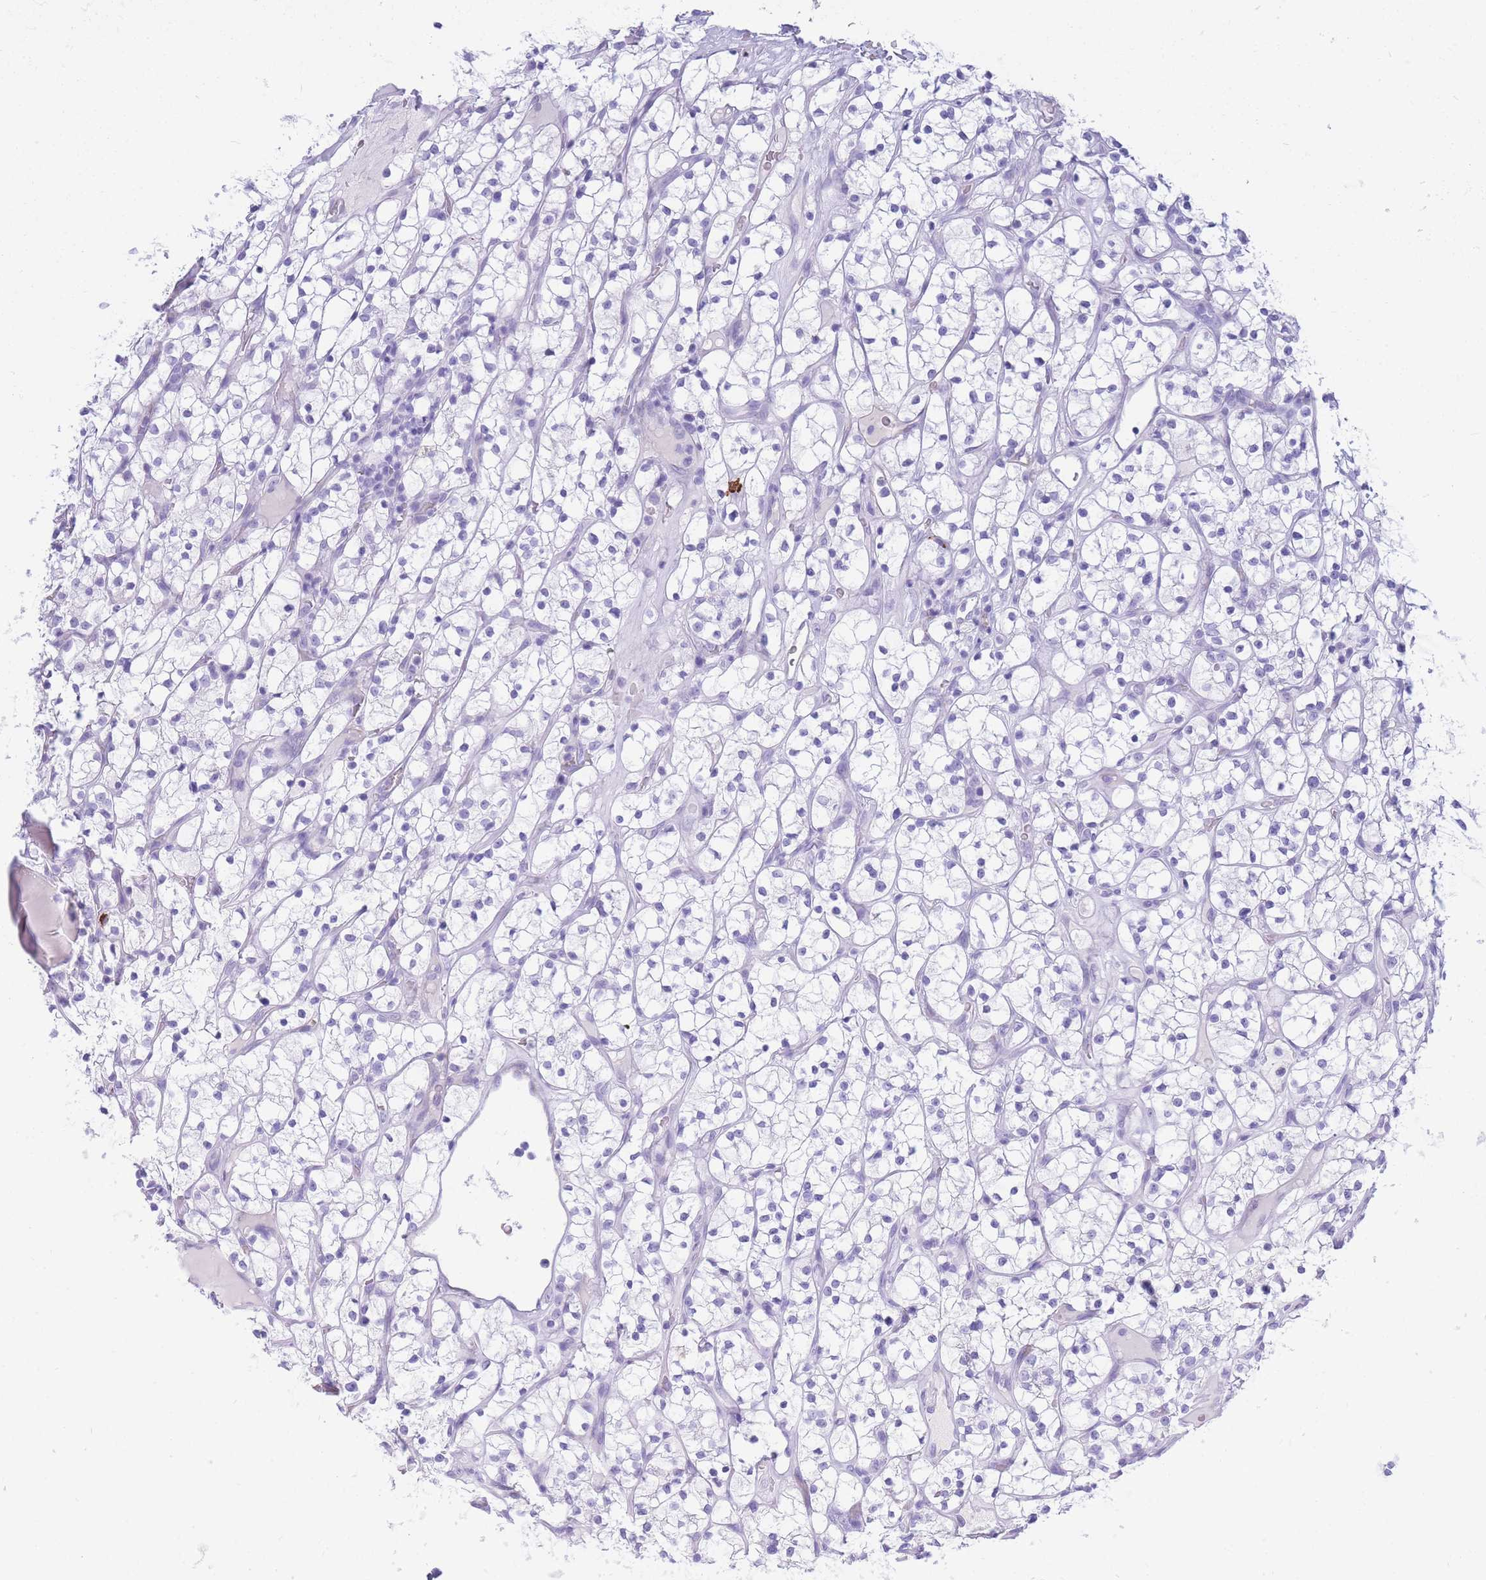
{"staining": {"intensity": "negative", "quantity": "none", "location": "none"}, "tissue": "renal cancer", "cell_type": "Tumor cells", "image_type": "cancer", "snomed": [{"axis": "morphology", "description": "Adenocarcinoma, NOS"}, {"axis": "topography", "description": "Kidney"}], "caption": "Adenocarcinoma (renal) was stained to show a protein in brown. There is no significant expression in tumor cells. (Stains: DAB (3,3'-diaminobenzidine) immunohistochemistry (IHC) with hematoxylin counter stain, Microscopy: brightfield microscopy at high magnification).", "gene": "ZFP62", "patient": {"sex": "female", "age": 64}}